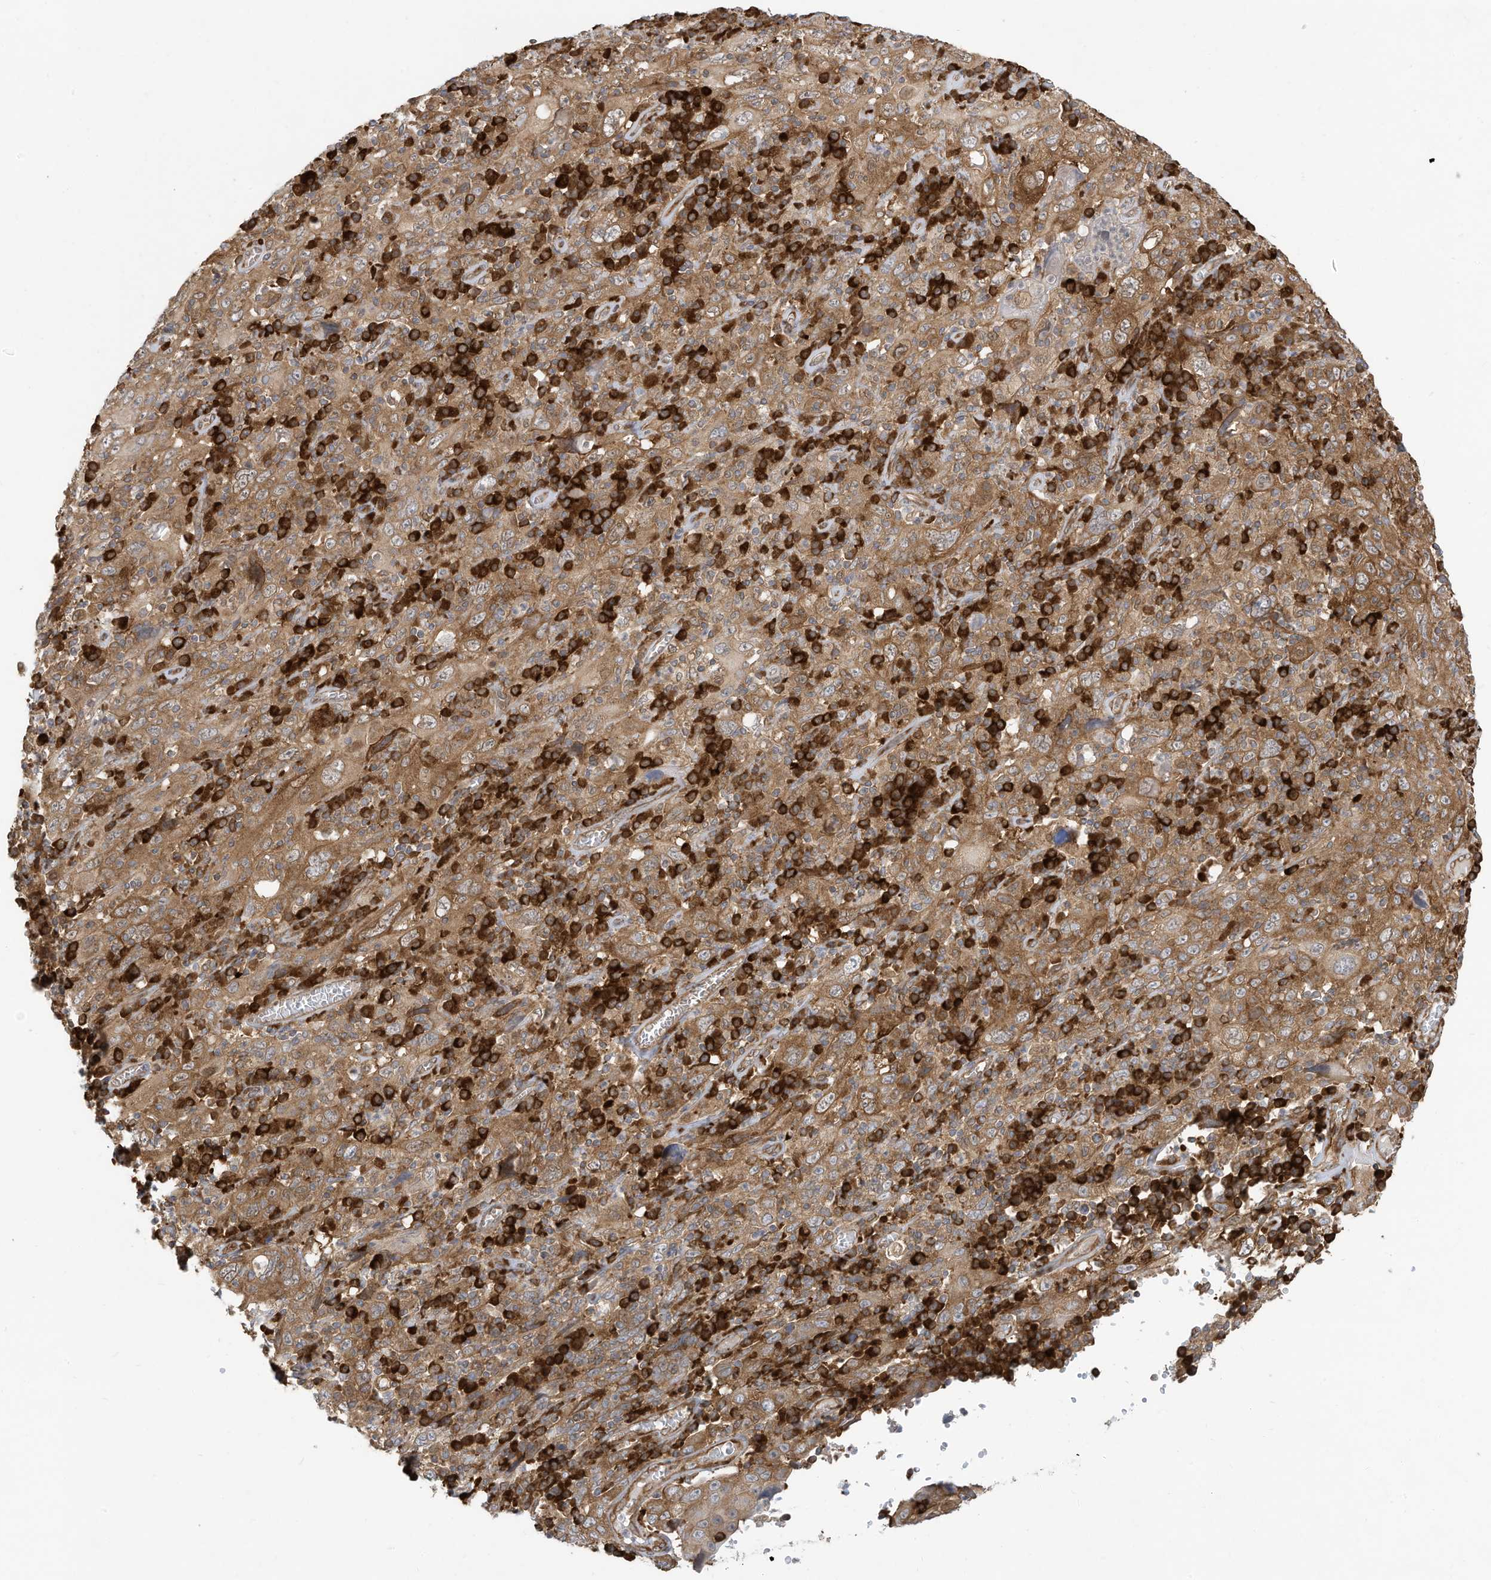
{"staining": {"intensity": "moderate", "quantity": ">75%", "location": "cytoplasmic/membranous"}, "tissue": "cervical cancer", "cell_type": "Tumor cells", "image_type": "cancer", "snomed": [{"axis": "morphology", "description": "Squamous cell carcinoma, NOS"}, {"axis": "topography", "description": "Cervix"}], "caption": "Protein staining reveals moderate cytoplasmic/membranous staining in about >75% of tumor cells in cervical cancer. The staining was performed using DAB, with brown indicating positive protein expression. Nuclei are stained blue with hematoxylin.", "gene": "USE1", "patient": {"sex": "female", "age": 46}}